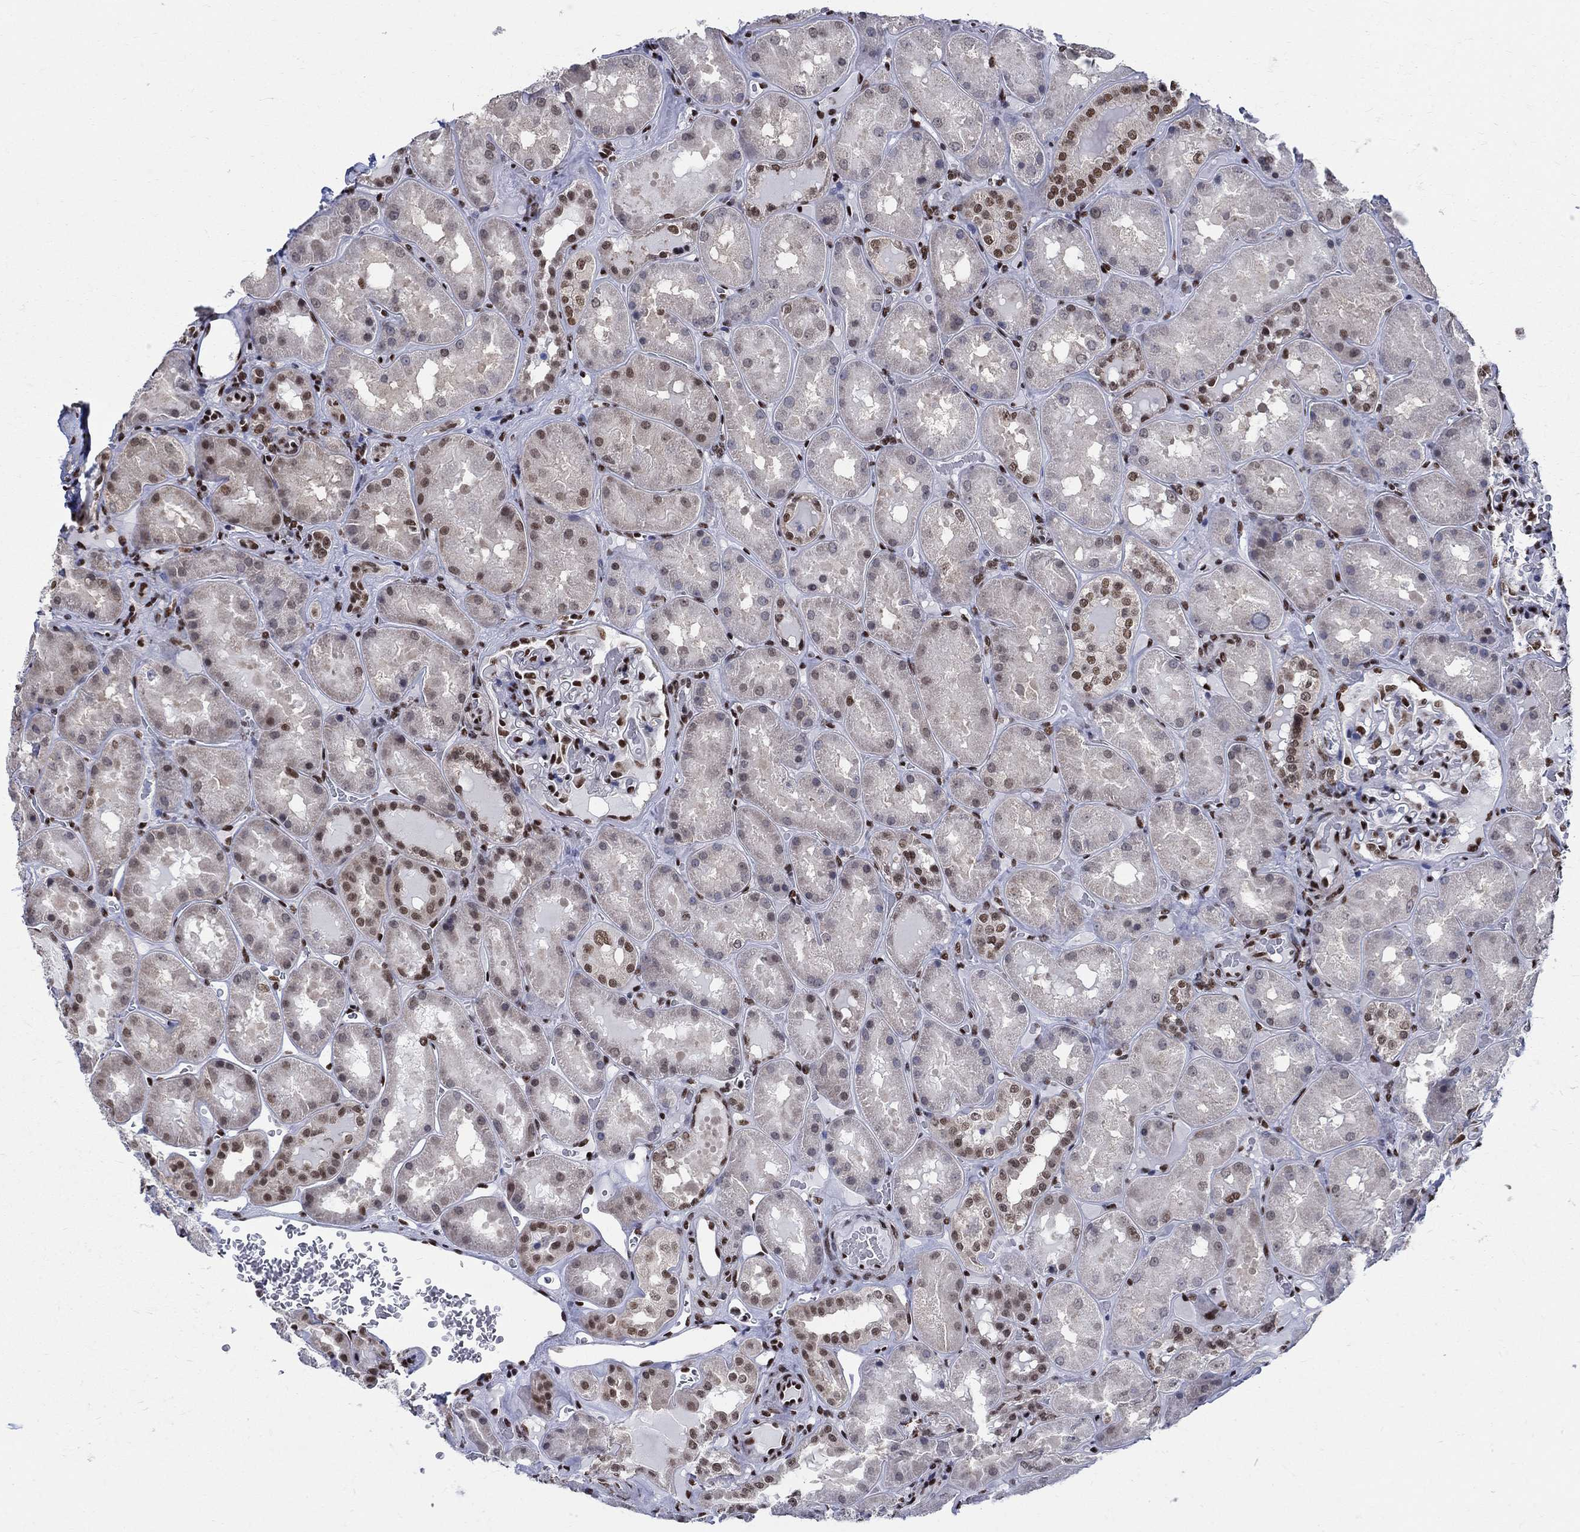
{"staining": {"intensity": "strong", "quantity": ">75%", "location": "nuclear"}, "tissue": "kidney", "cell_type": "Cells in glomeruli", "image_type": "normal", "snomed": [{"axis": "morphology", "description": "Normal tissue, NOS"}, {"axis": "topography", "description": "Kidney"}], "caption": "The histopathology image demonstrates immunohistochemical staining of unremarkable kidney. There is strong nuclear staining is seen in about >75% of cells in glomeruli.", "gene": "FBXO16", "patient": {"sex": "male", "age": 73}}